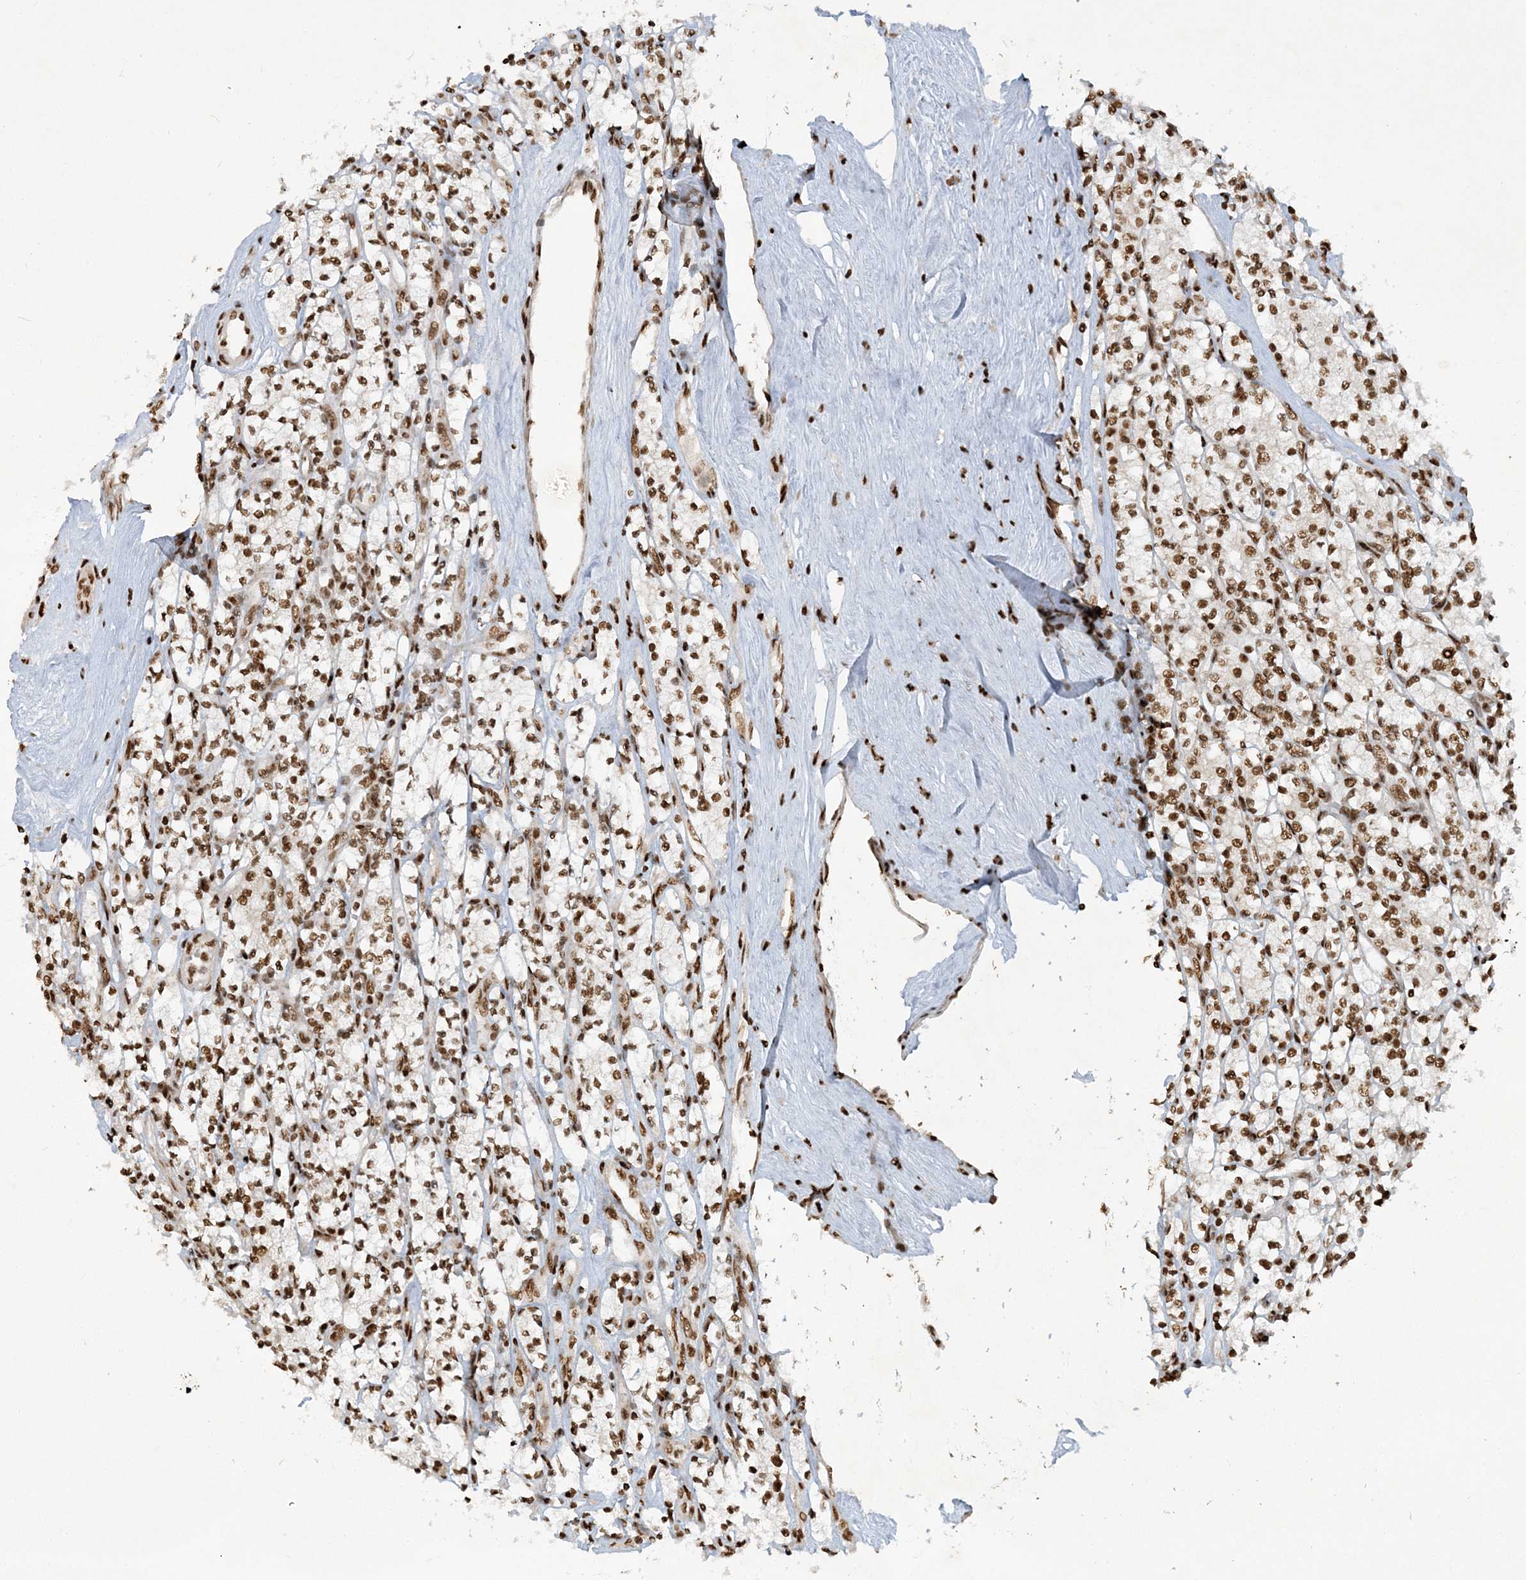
{"staining": {"intensity": "strong", "quantity": ">75%", "location": "nuclear"}, "tissue": "renal cancer", "cell_type": "Tumor cells", "image_type": "cancer", "snomed": [{"axis": "morphology", "description": "Adenocarcinoma, NOS"}, {"axis": "topography", "description": "Kidney"}], "caption": "Immunohistochemical staining of human renal cancer (adenocarcinoma) shows strong nuclear protein staining in about >75% of tumor cells.", "gene": "DELE1", "patient": {"sex": "male", "age": 77}}